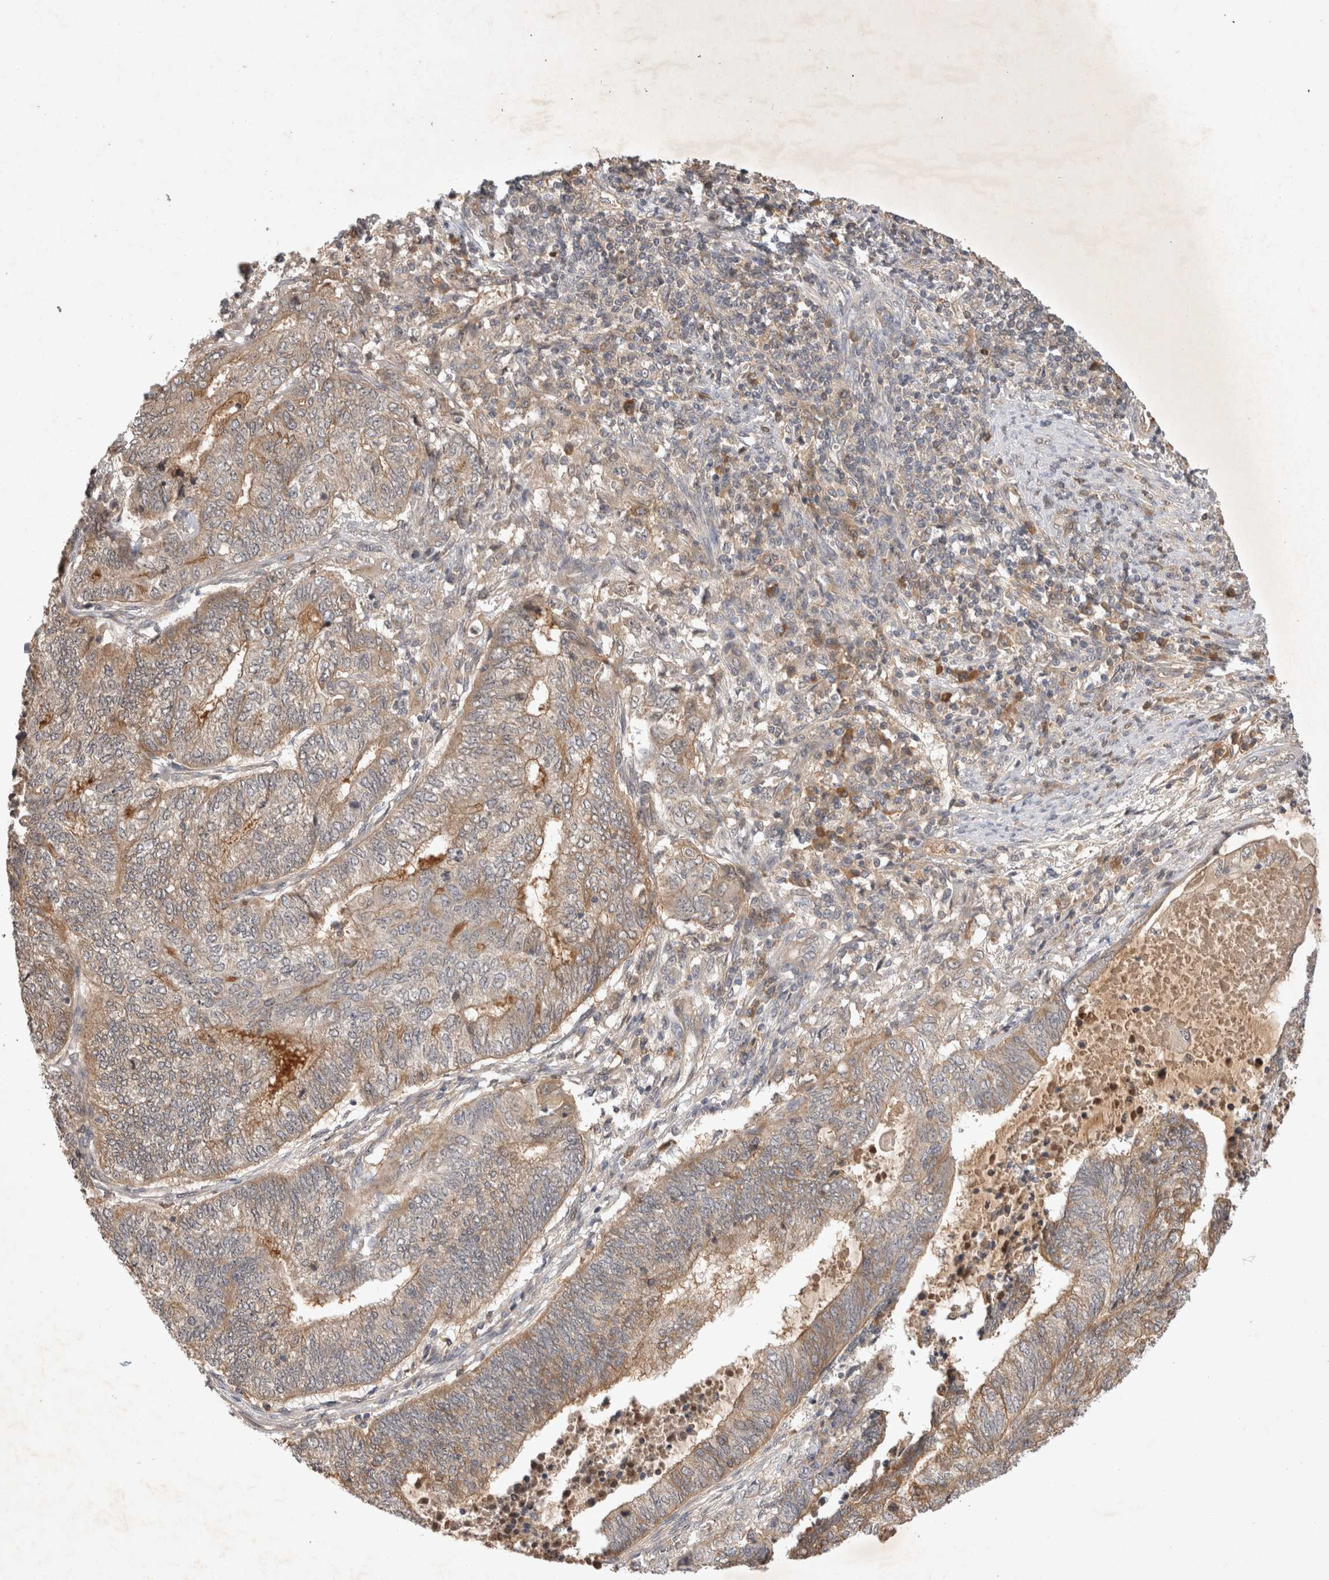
{"staining": {"intensity": "moderate", "quantity": ">75%", "location": "cytoplasmic/membranous"}, "tissue": "endometrial cancer", "cell_type": "Tumor cells", "image_type": "cancer", "snomed": [{"axis": "morphology", "description": "Adenocarcinoma, NOS"}, {"axis": "topography", "description": "Uterus"}, {"axis": "topography", "description": "Endometrium"}], "caption": "High-magnification brightfield microscopy of endometrial cancer stained with DAB (3,3'-diaminobenzidine) (brown) and counterstained with hematoxylin (blue). tumor cells exhibit moderate cytoplasmic/membranous staining is identified in about>75% of cells.", "gene": "YES1", "patient": {"sex": "female", "age": 70}}